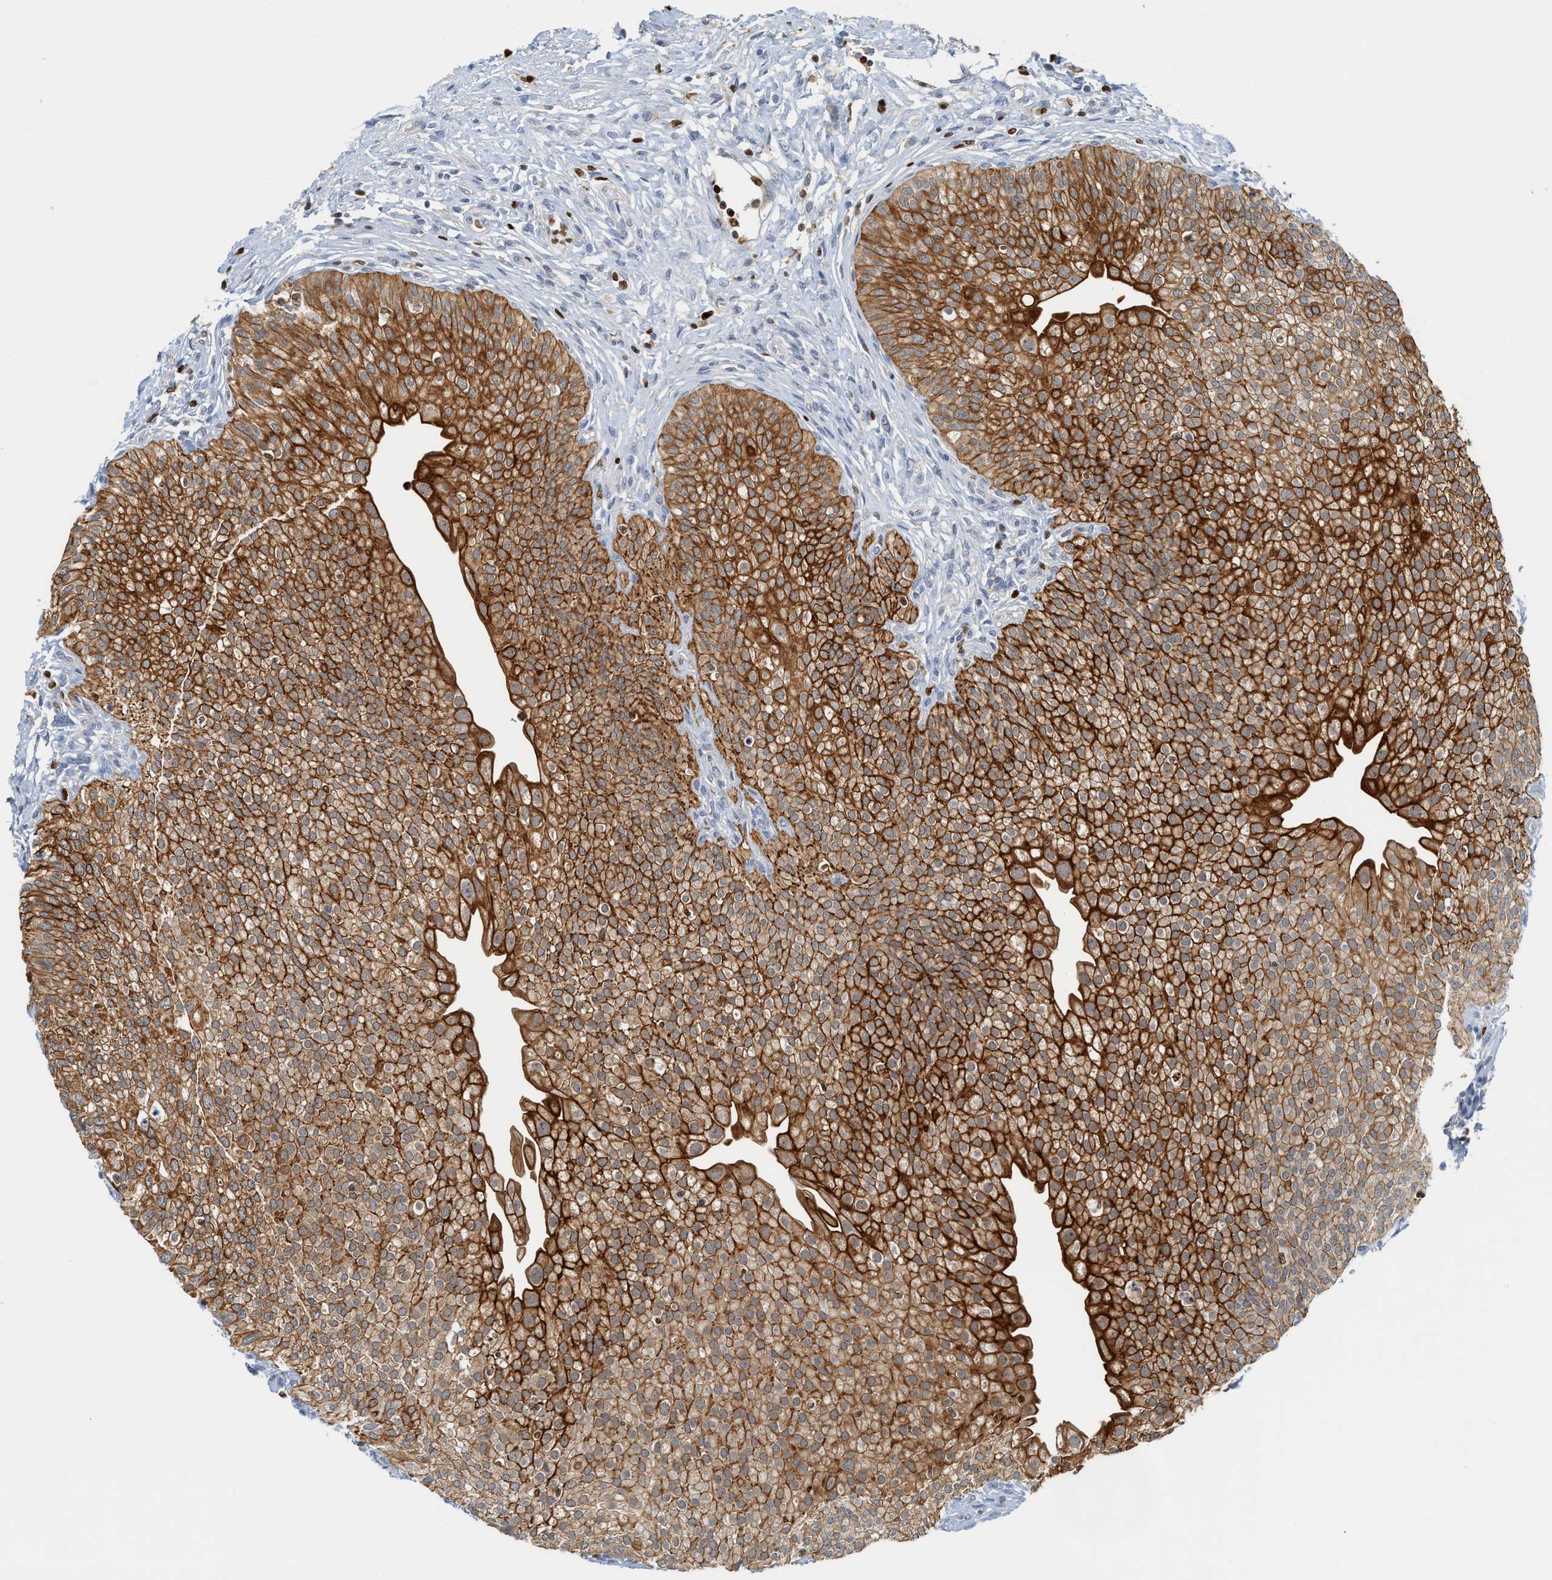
{"staining": {"intensity": "strong", "quantity": ">75%", "location": "cytoplasmic/membranous"}, "tissue": "urinary bladder", "cell_type": "Urothelial cells", "image_type": "normal", "snomed": [{"axis": "morphology", "description": "Normal tissue, NOS"}, {"axis": "topography", "description": "Urinary bladder"}], "caption": "IHC photomicrograph of normal urinary bladder: urinary bladder stained using immunohistochemistry (IHC) reveals high levels of strong protein expression localized specifically in the cytoplasmic/membranous of urothelial cells, appearing as a cytoplasmic/membranous brown color.", "gene": "SH3D19", "patient": {"sex": "male", "age": 46}}